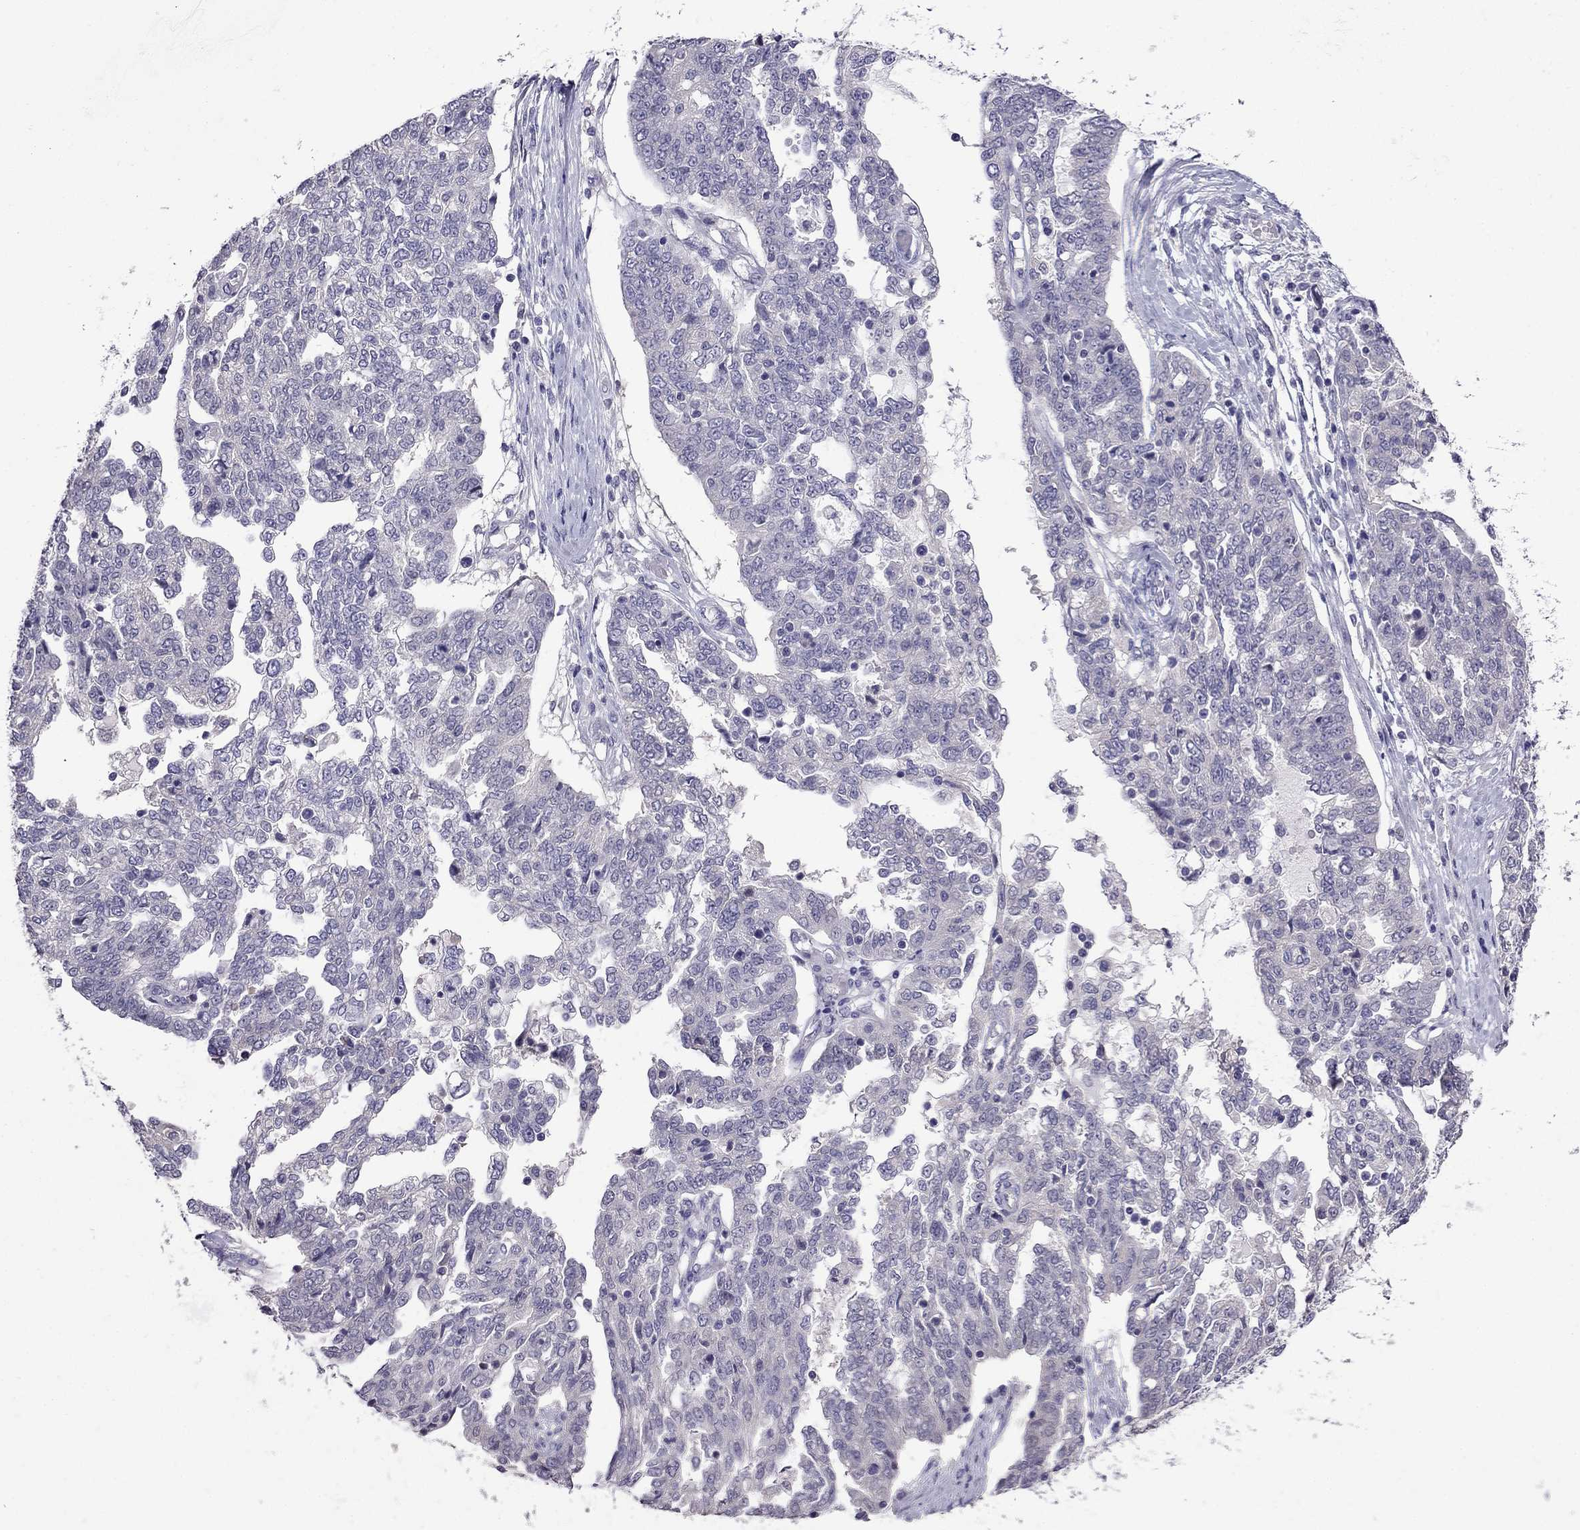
{"staining": {"intensity": "negative", "quantity": "none", "location": "none"}, "tissue": "ovarian cancer", "cell_type": "Tumor cells", "image_type": "cancer", "snomed": [{"axis": "morphology", "description": "Cystadenocarcinoma, serous, NOS"}, {"axis": "topography", "description": "Ovary"}], "caption": "Immunohistochemistry photomicrograph of human ovarian serous cystadenocarcinoma stained for a protein (brown), which displays no positivity in tumor cells. (Brightfield microscopy of DAB immunohistochemistry at high magnification).", "gene": "SCNN1D", "patient": {"sex": "female", "age": 67}}